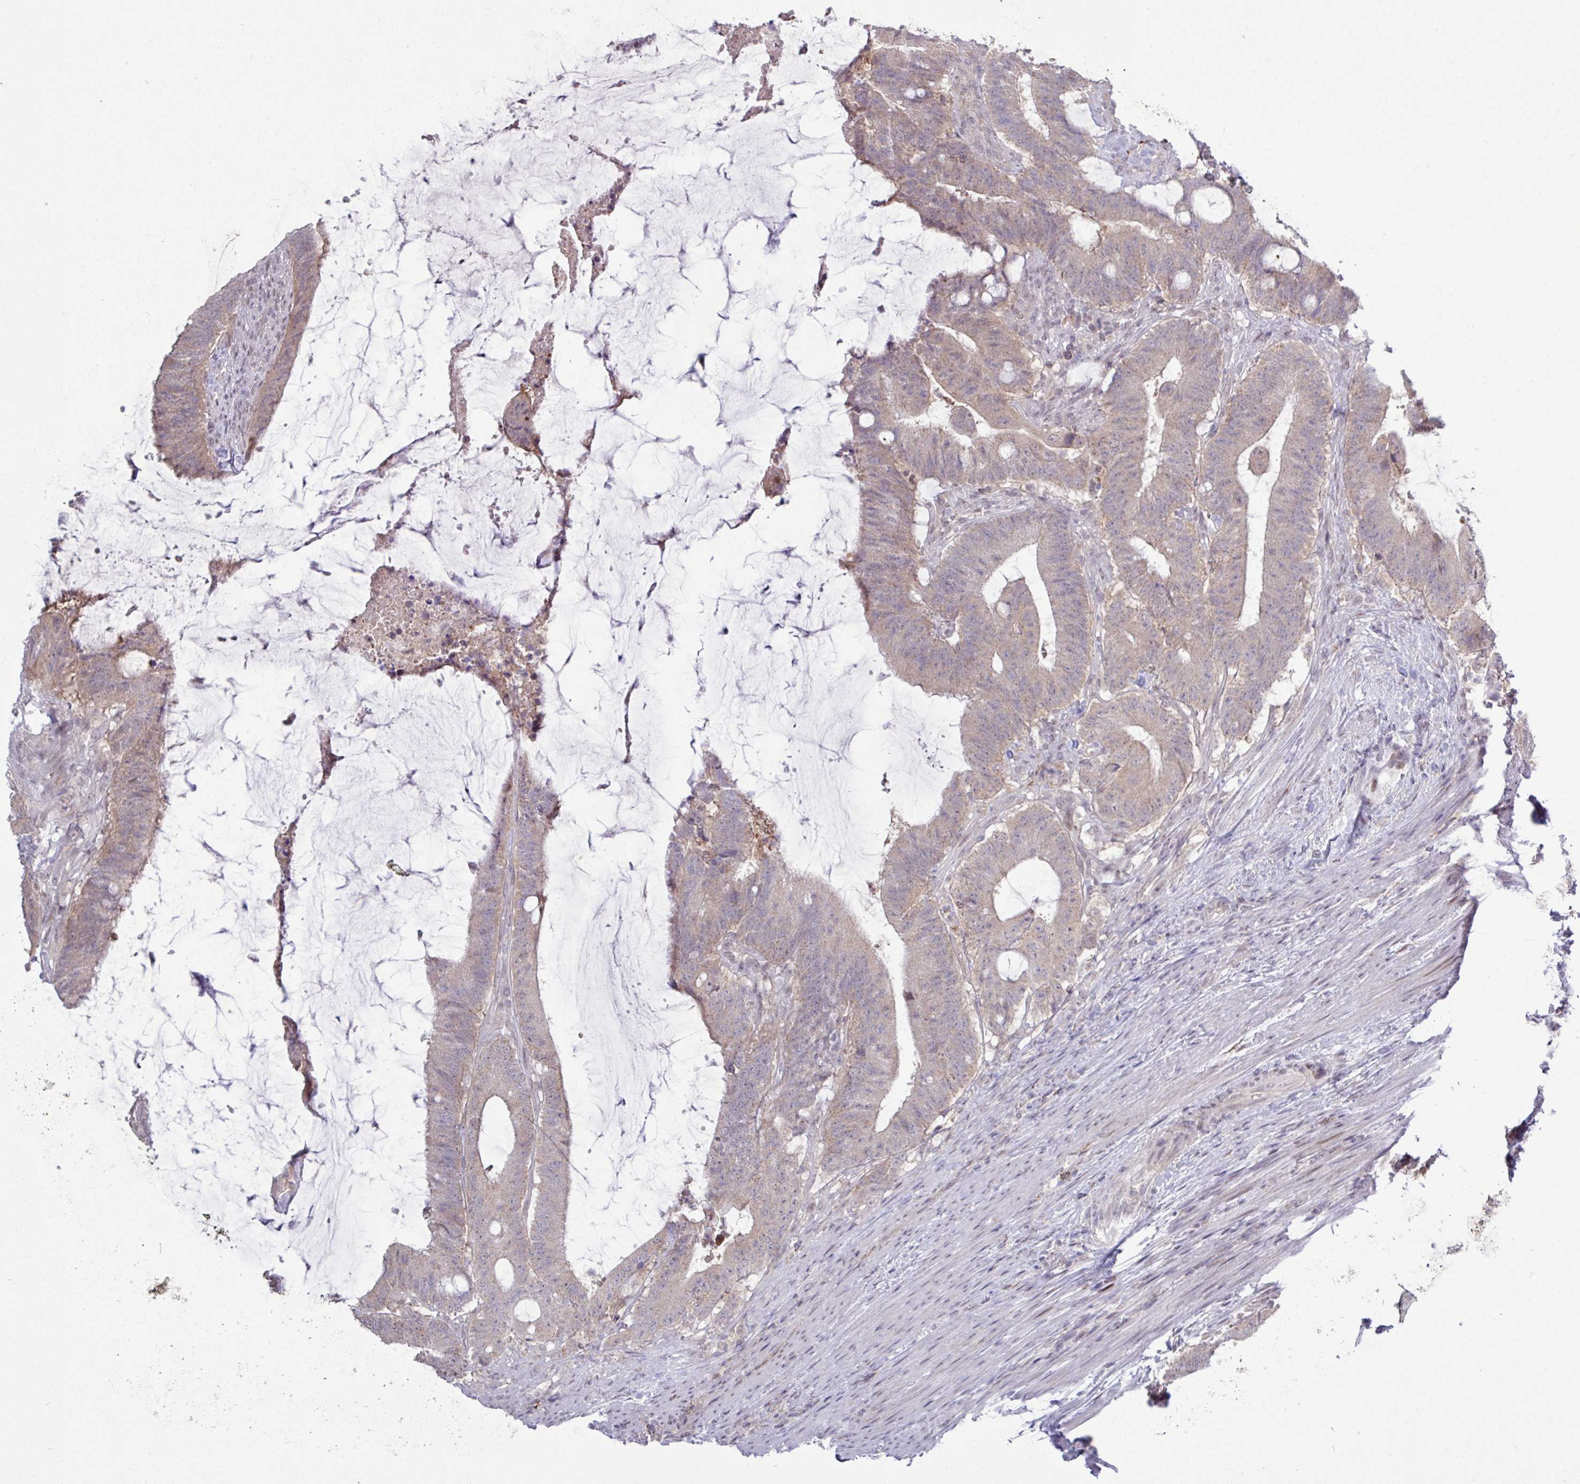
{"staining": {"intensity": "weak", "quantity": "25%-75%", "location": "cytoplasmic/membranous"}, "tissue": "colorectal cancer", "cell_type": "Tumor cells", "image_type": "cancer", "snomed": [{"axis": "morphology", "description": "Adenocarcinoma, NOS"}, {"axis": "topography", "description": "Colon"}], "caption": "This is a micrograph of immunohistochemistry staining of adenocarcinoma (colorectal), which shows weak staining in the cytoplasmic/membranous of tumor cells.", "gene": "RTL3", "patient": {"sex": "female", "age": 43}}